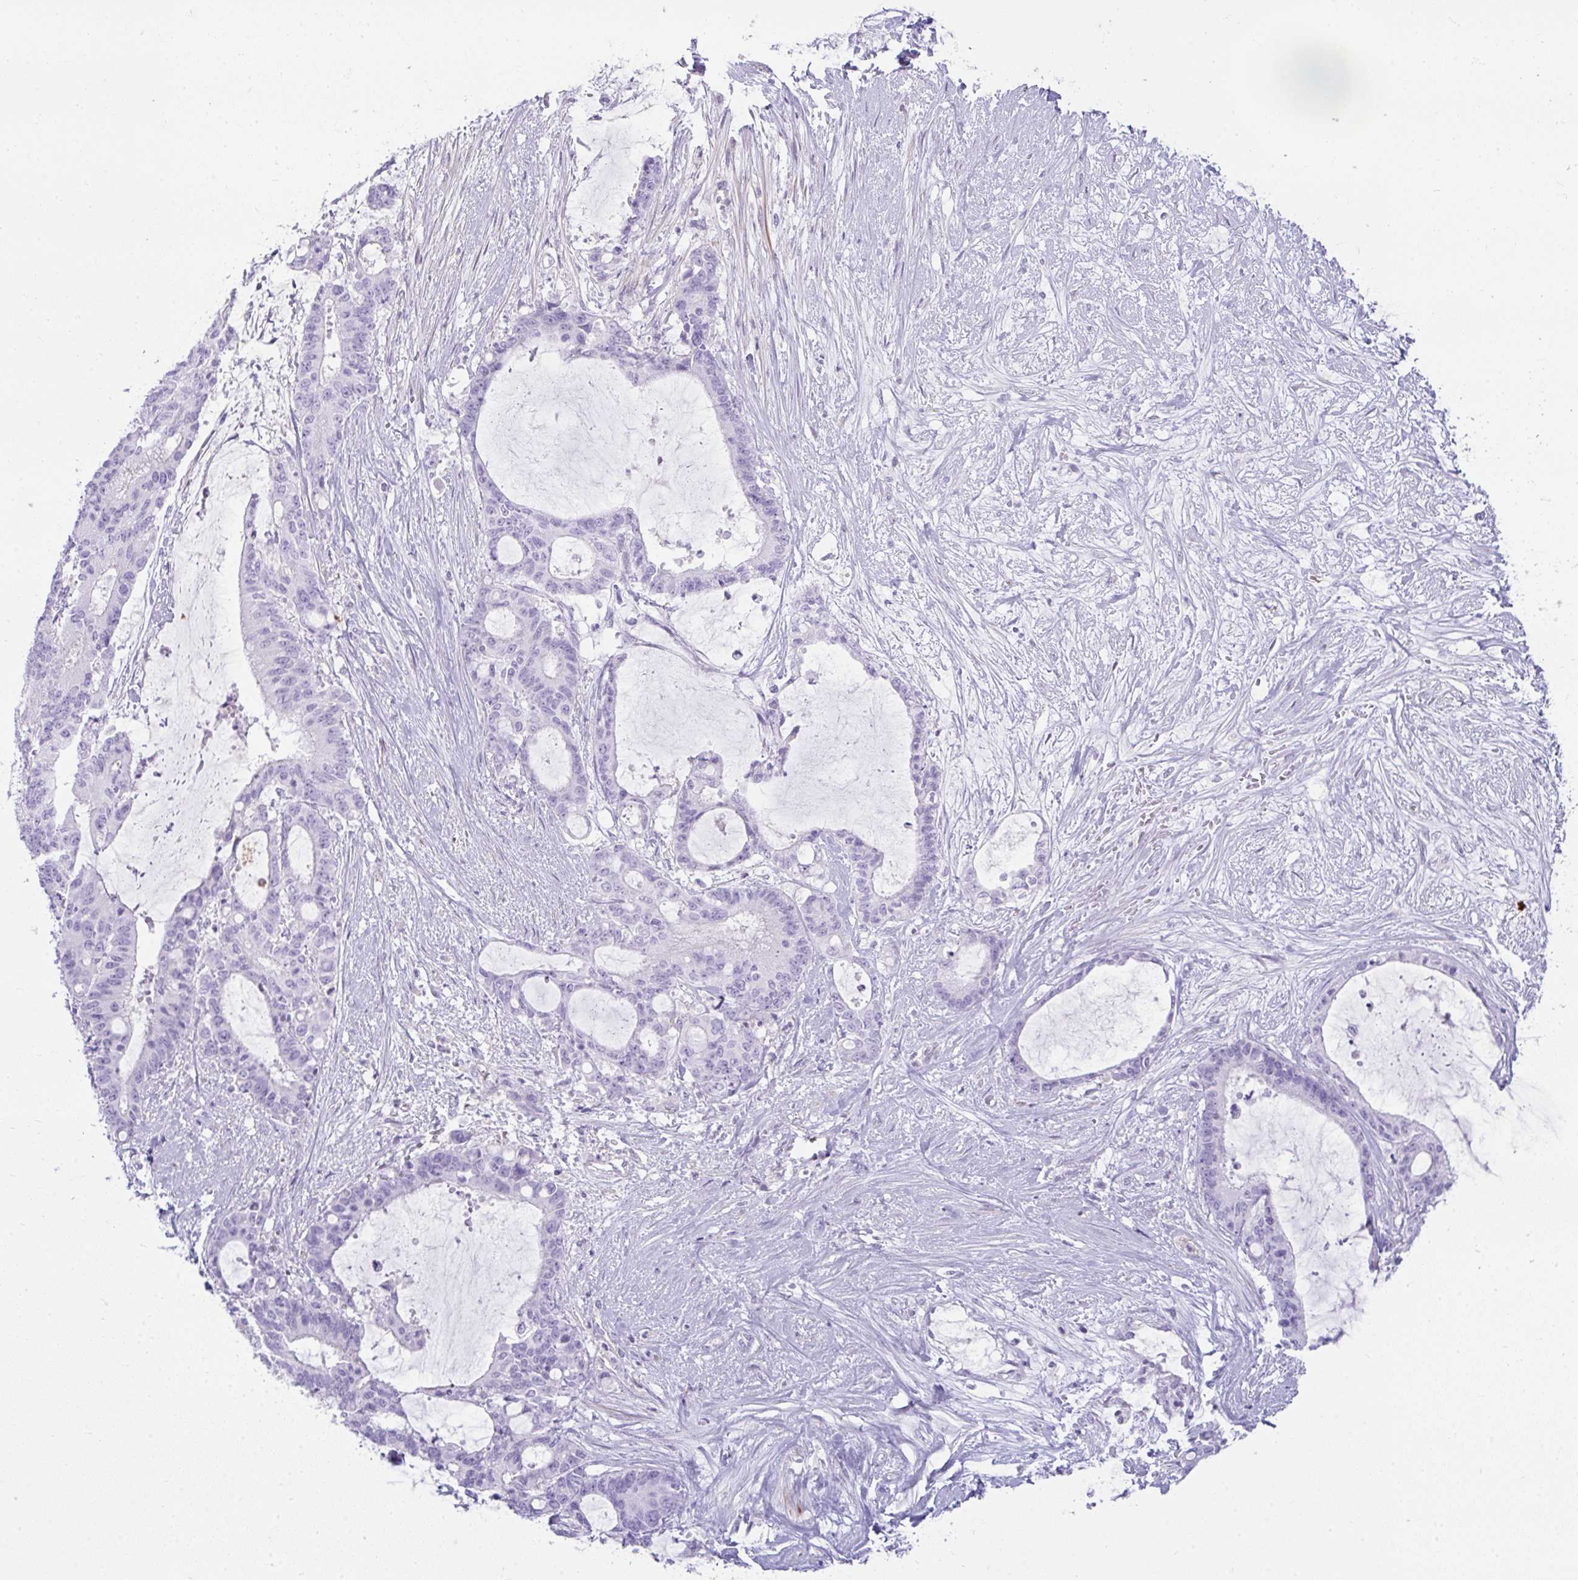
{"staining": {"intensity": "negative", "quantity": "none", "location": "none"}, "tissue": "liver cancer", "cell_type": "Tumor cells", "image_type": "cancer", "snomed": [{"axis": "morphology", "description": "Normal tissue, NOS"}, {"axis": "morphology", "description": "Cholangiocarcinoma"}, {"axis": "topography", "description": "Liver"}, {"axis": "topography", "description": "Peripheral nerve tissue"}], "caption": "Tumor cells are negative for protein expression in human liver cancer.", "gene": "CDRT15", "patient": {"sex": "female", "age": 73}}